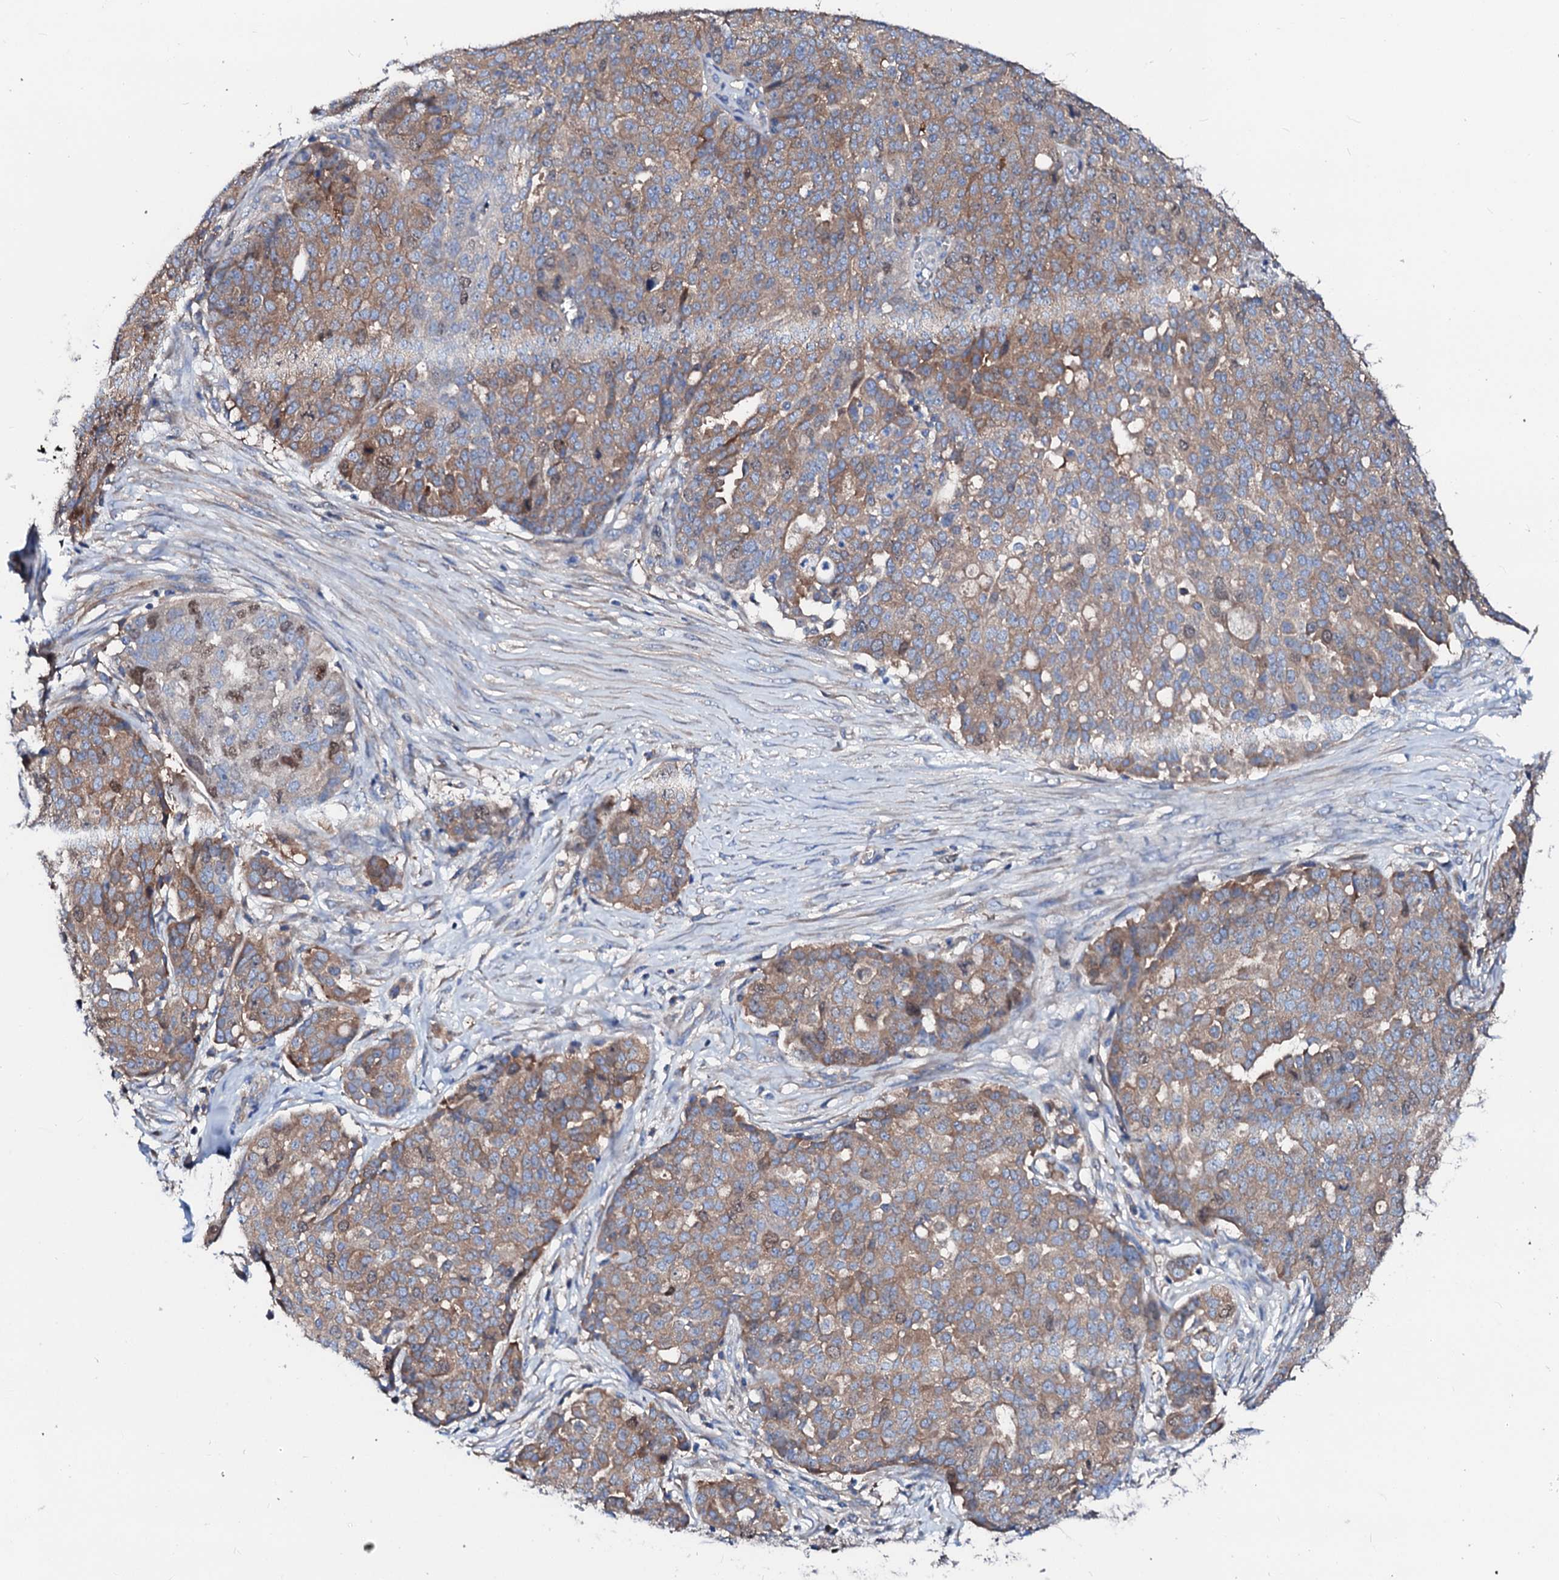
{"staining": {"intensity": "moderate", "quantity": "25%-75%", "location": "cytoplasmic/membranous"}, "tissue": "ovarian cancer", "cell_type": "Tumor cells", "image_type": "cancer", "snomed": [{"axis": "morphology", "description": "Cystadenocarcinoma, serous, NOS"}, {"axis": "topography", "description": "Soft tissue"}, {"axis": "topography", "description": "Ovary"}], "caption": "Protein expression by IHC shows moderate cytoplasmic/membranous staining in about 25%-75% of tumor cells in ovarian cancer (serous cystadenocarcinoma). (IHC, brightfield microscopy, high magnification).", "gene": "CSKMT", "patient": {"sex": "female", "age": 57}}